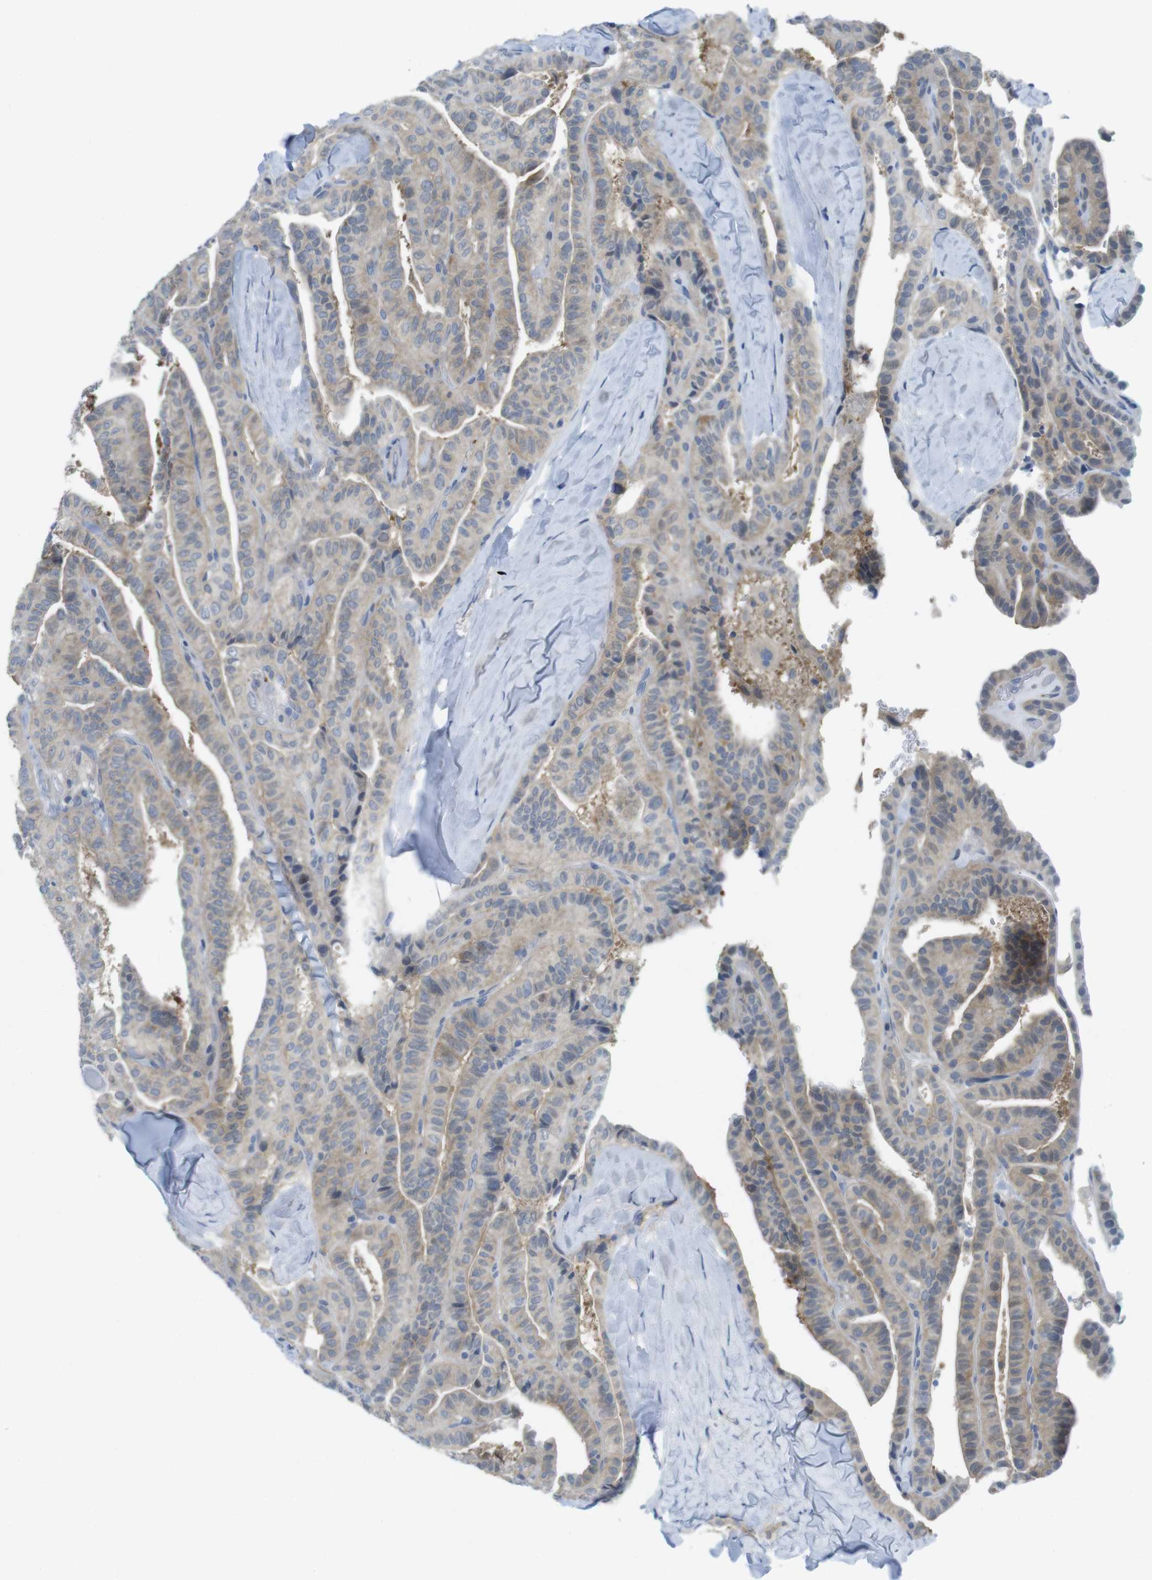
{"staining": {"intensity": "weak", "quantity": ">75%", "location": "cytoplasmic/membranous"}, "tissue": "thyroid cancer", "cell_type": "Tumor cells", "image_type": "cancer", "snomed": [{"axis": "morphology", "description": "Papillary adenocarcinoma, NOS"}, {"axis": "topography", "description": "Thyroid gland"}], "caption": "Immunohistochemical staining of human thyroid cancer reveals weak cytoplasmic/membranous protein positivity in approximately >75% of tumor cells.", "gene": "CASP2", "patient": {"sex": "male", "age": 77}}